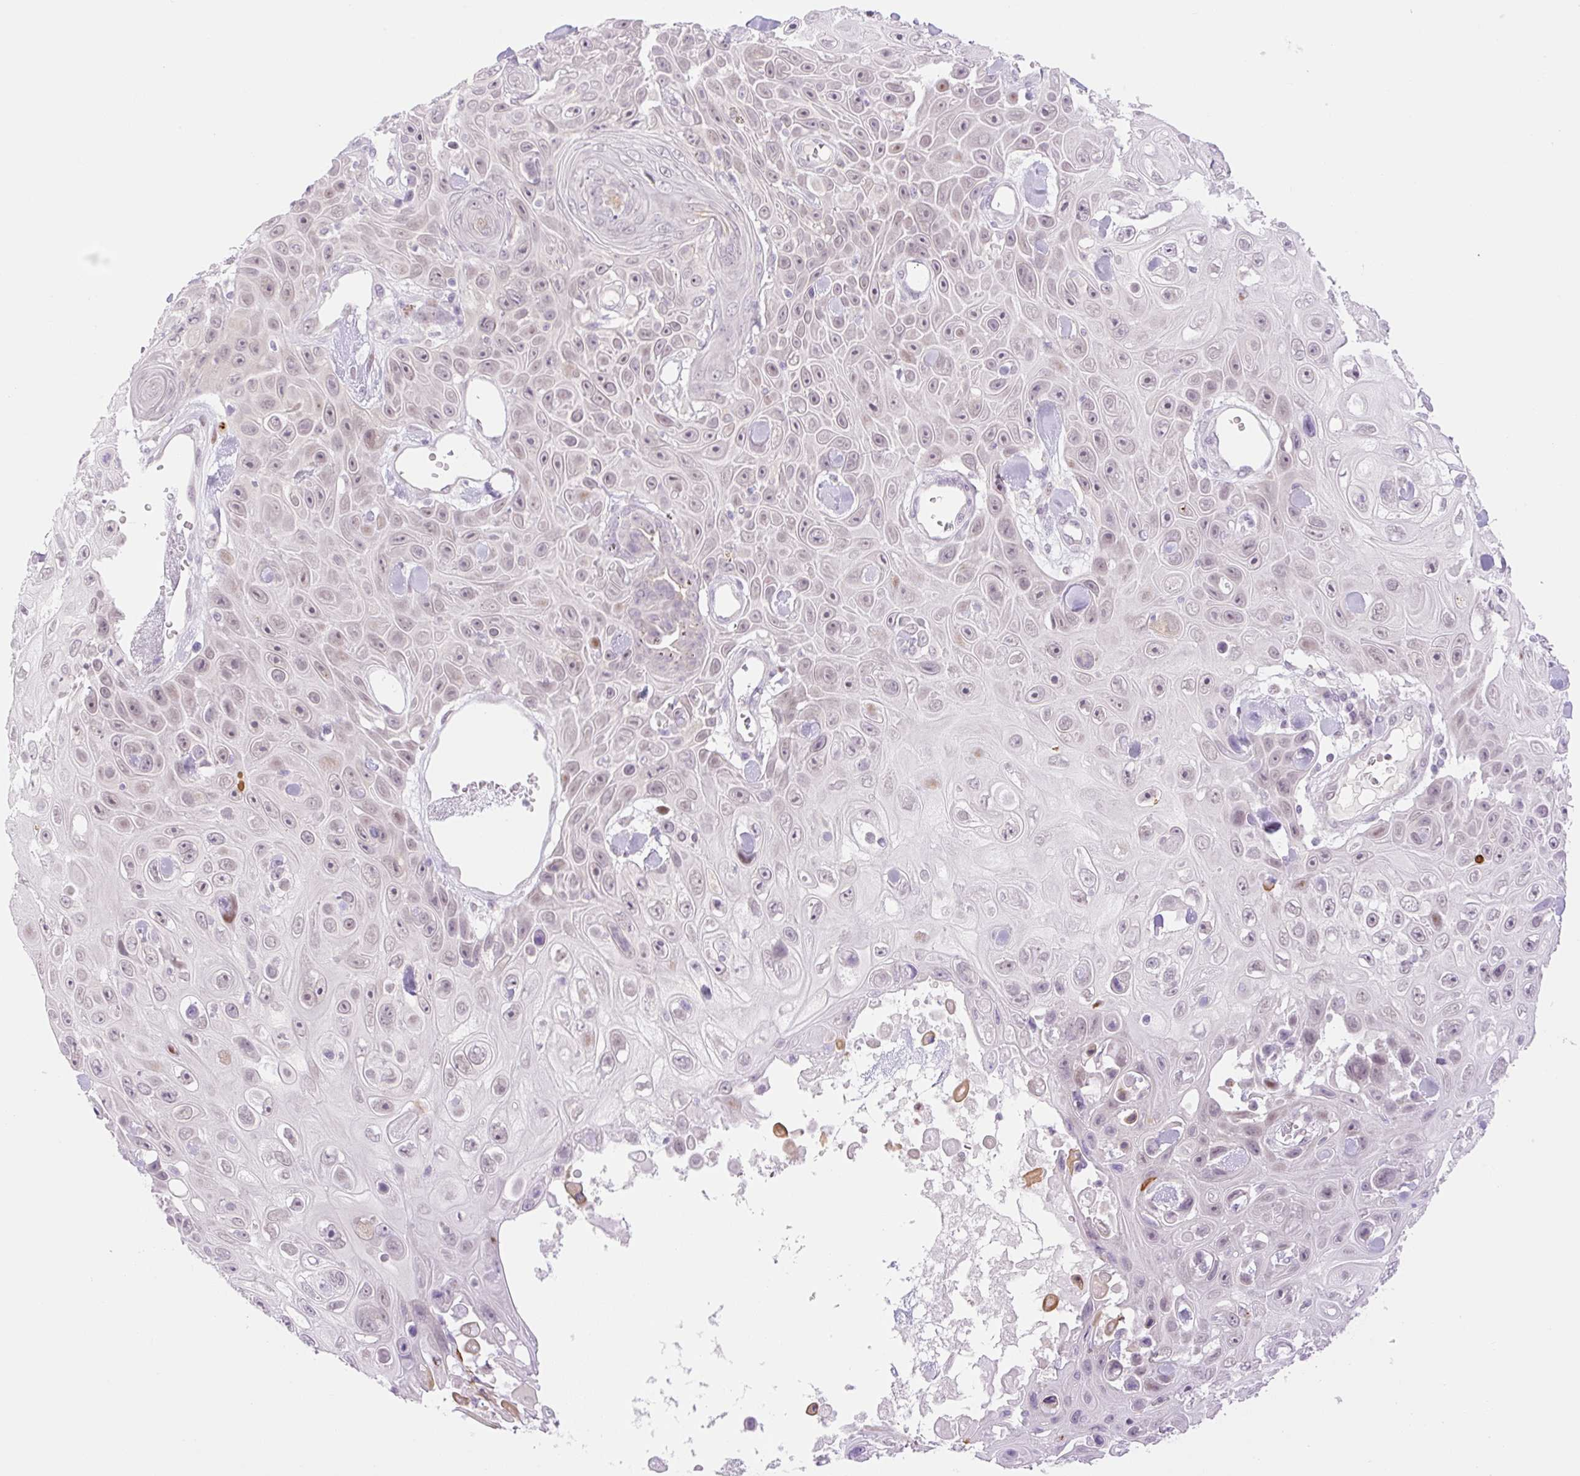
{"staining": {"intensity": "weak", "quantity": "25%-75%", "location": "nuclear"}, "tissue": "skin cancer", "cell_type": "Tumor cells", "image_type": "cancer", "snomed": [{"axis": "morphology", "description": "Squamous cell carcinoma, NOS"}, {"axis": "topography", "description": "Skin"}], "caption": "Immunohistochemistry (IHC) micrograph of neoplastic tissue: skin cancer stained using immunohistochemistry exhibits low levels of weak protein expression localized specifically in the nuclear of tumor cells, appearing as a nuclear brown color.", "gene": "SPRYD4", "patient": {"sex": "male", "age": 82}}